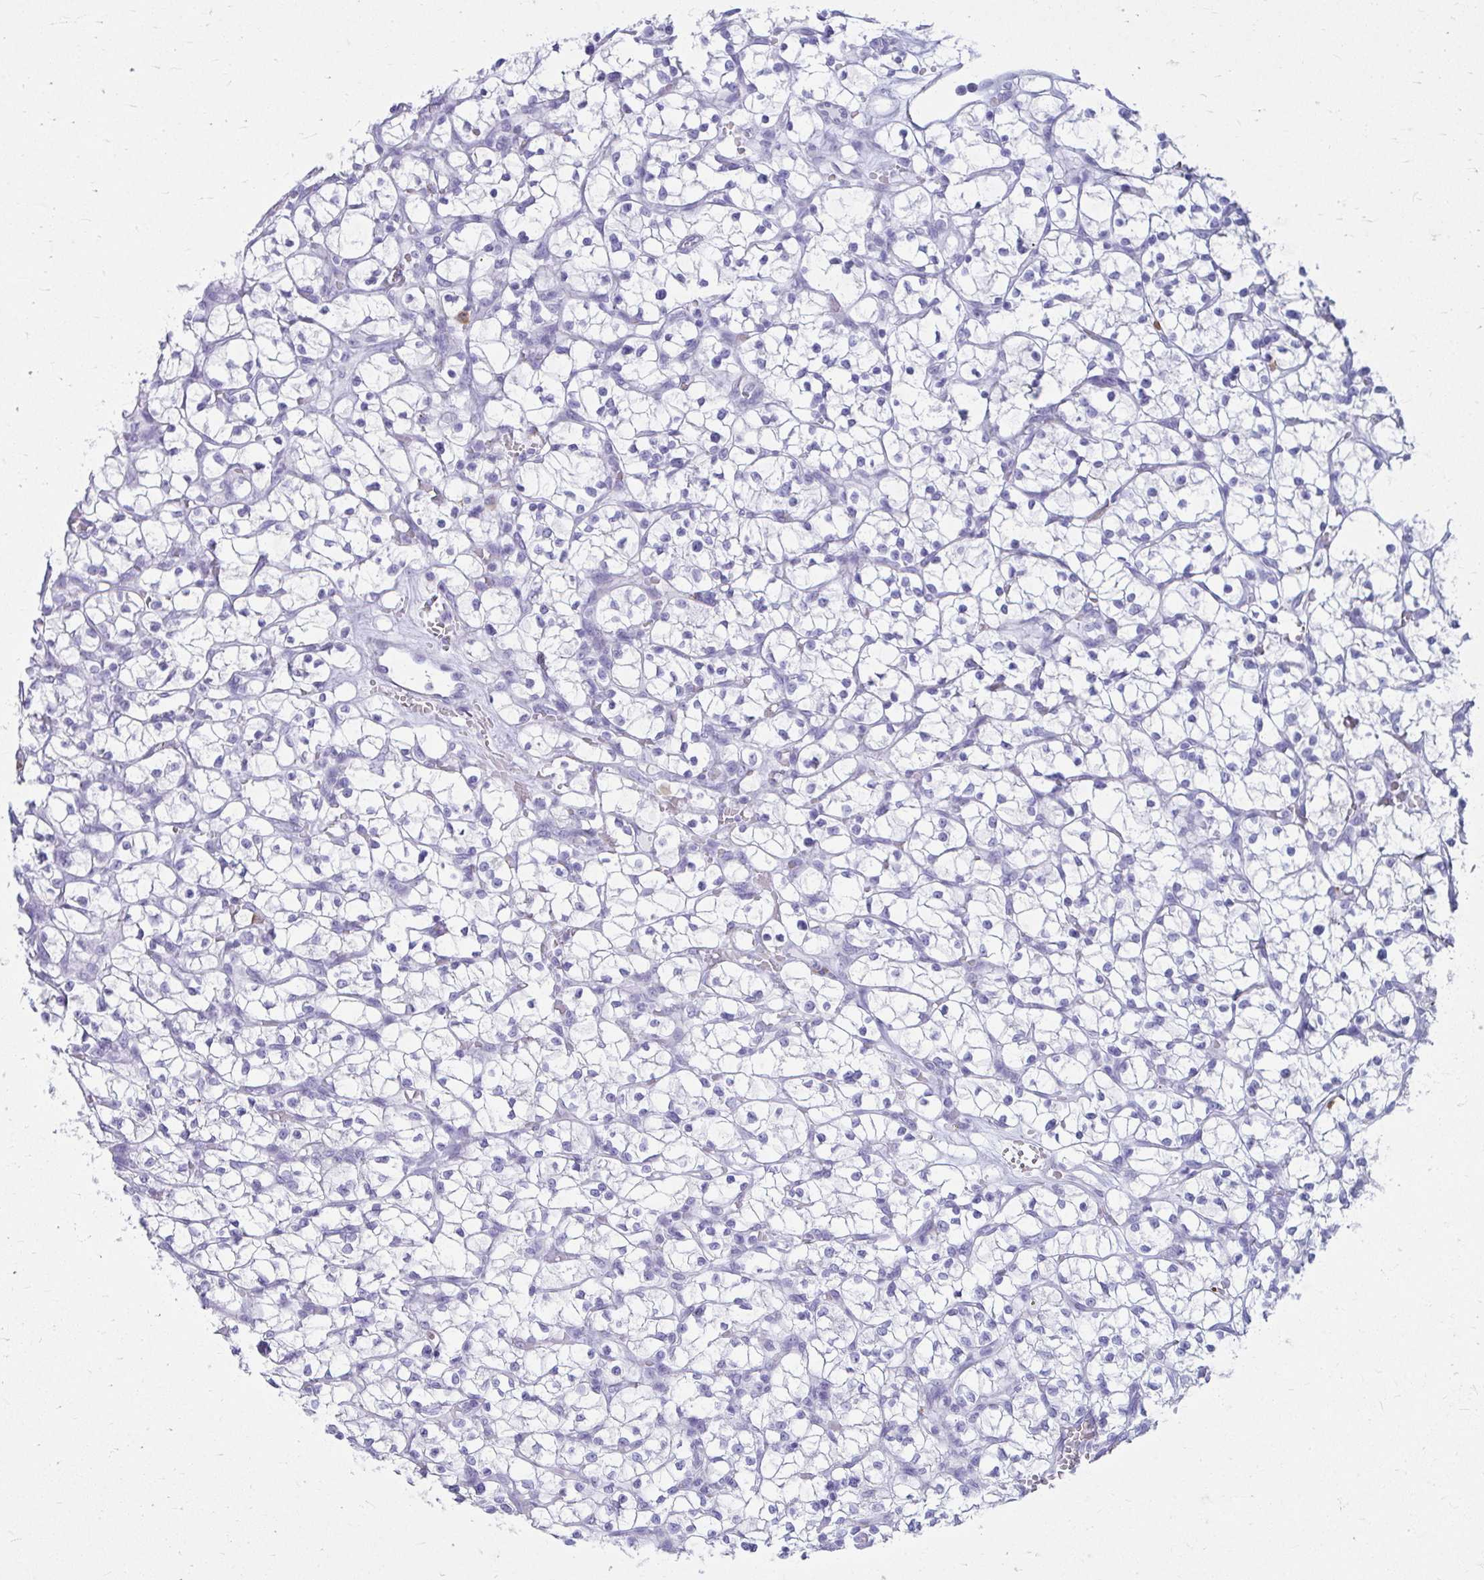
{"staining": {"intensity": "negative", "quantity": "none", "location": "none"}, "tissue": "renal cancer", "cell_type": "Tumor cells", "image_type": "cancer", "snomed": [{"axis": "morphology", "description": "Adenocarcinoma, NOS"}, {"axis": "topography", "description": "Kidney"}], "caption": "This is an IHC photomicrograph of human adenocarcinoma (renal). There is no staining in tumor cells.", "gene": "ATP4B", "patient": {"sex": "female", "age": 64}}